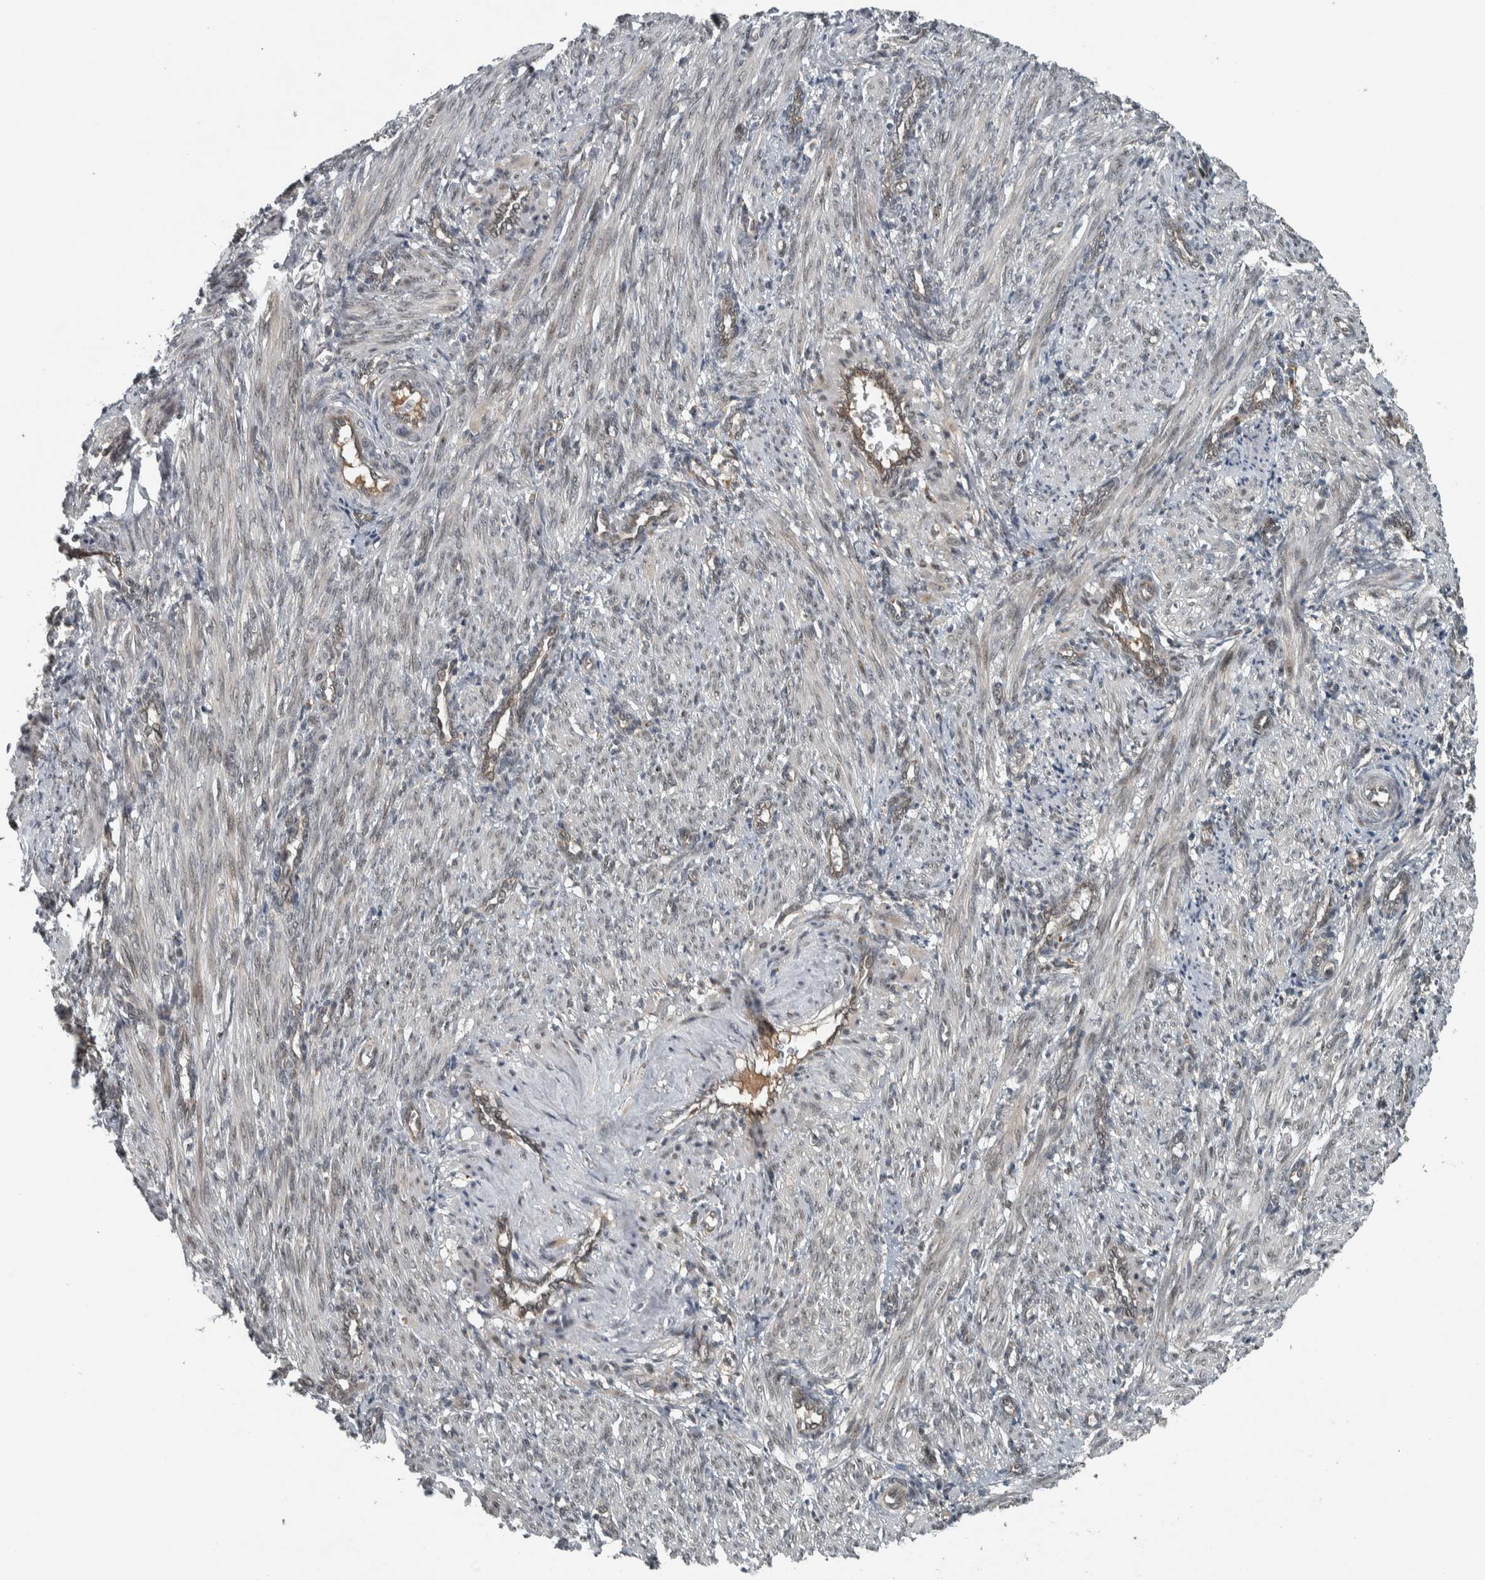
{"staining": {"intensity": "moderate", "quantity": "25%-75%", "location": "cytoplasmic/membranous,nuclear"}, "tissue": "smooth muscle", "cell_type": "Smooth muscle cells", "image_type": "normal", "snomed": [{"axis": "morphology", "description": "Normal tissue, NOS"}, {"axis": "topography", "description": "Endometrium"}], "caption": "Protein staining reveals moderate cytoplasmic/membranous,nuclear positivity in about 25%-75% of smooth muscle cells in benign smooth muscle.", "gene": "XPO5", "patient": {"sex": "female", "age": 33}}